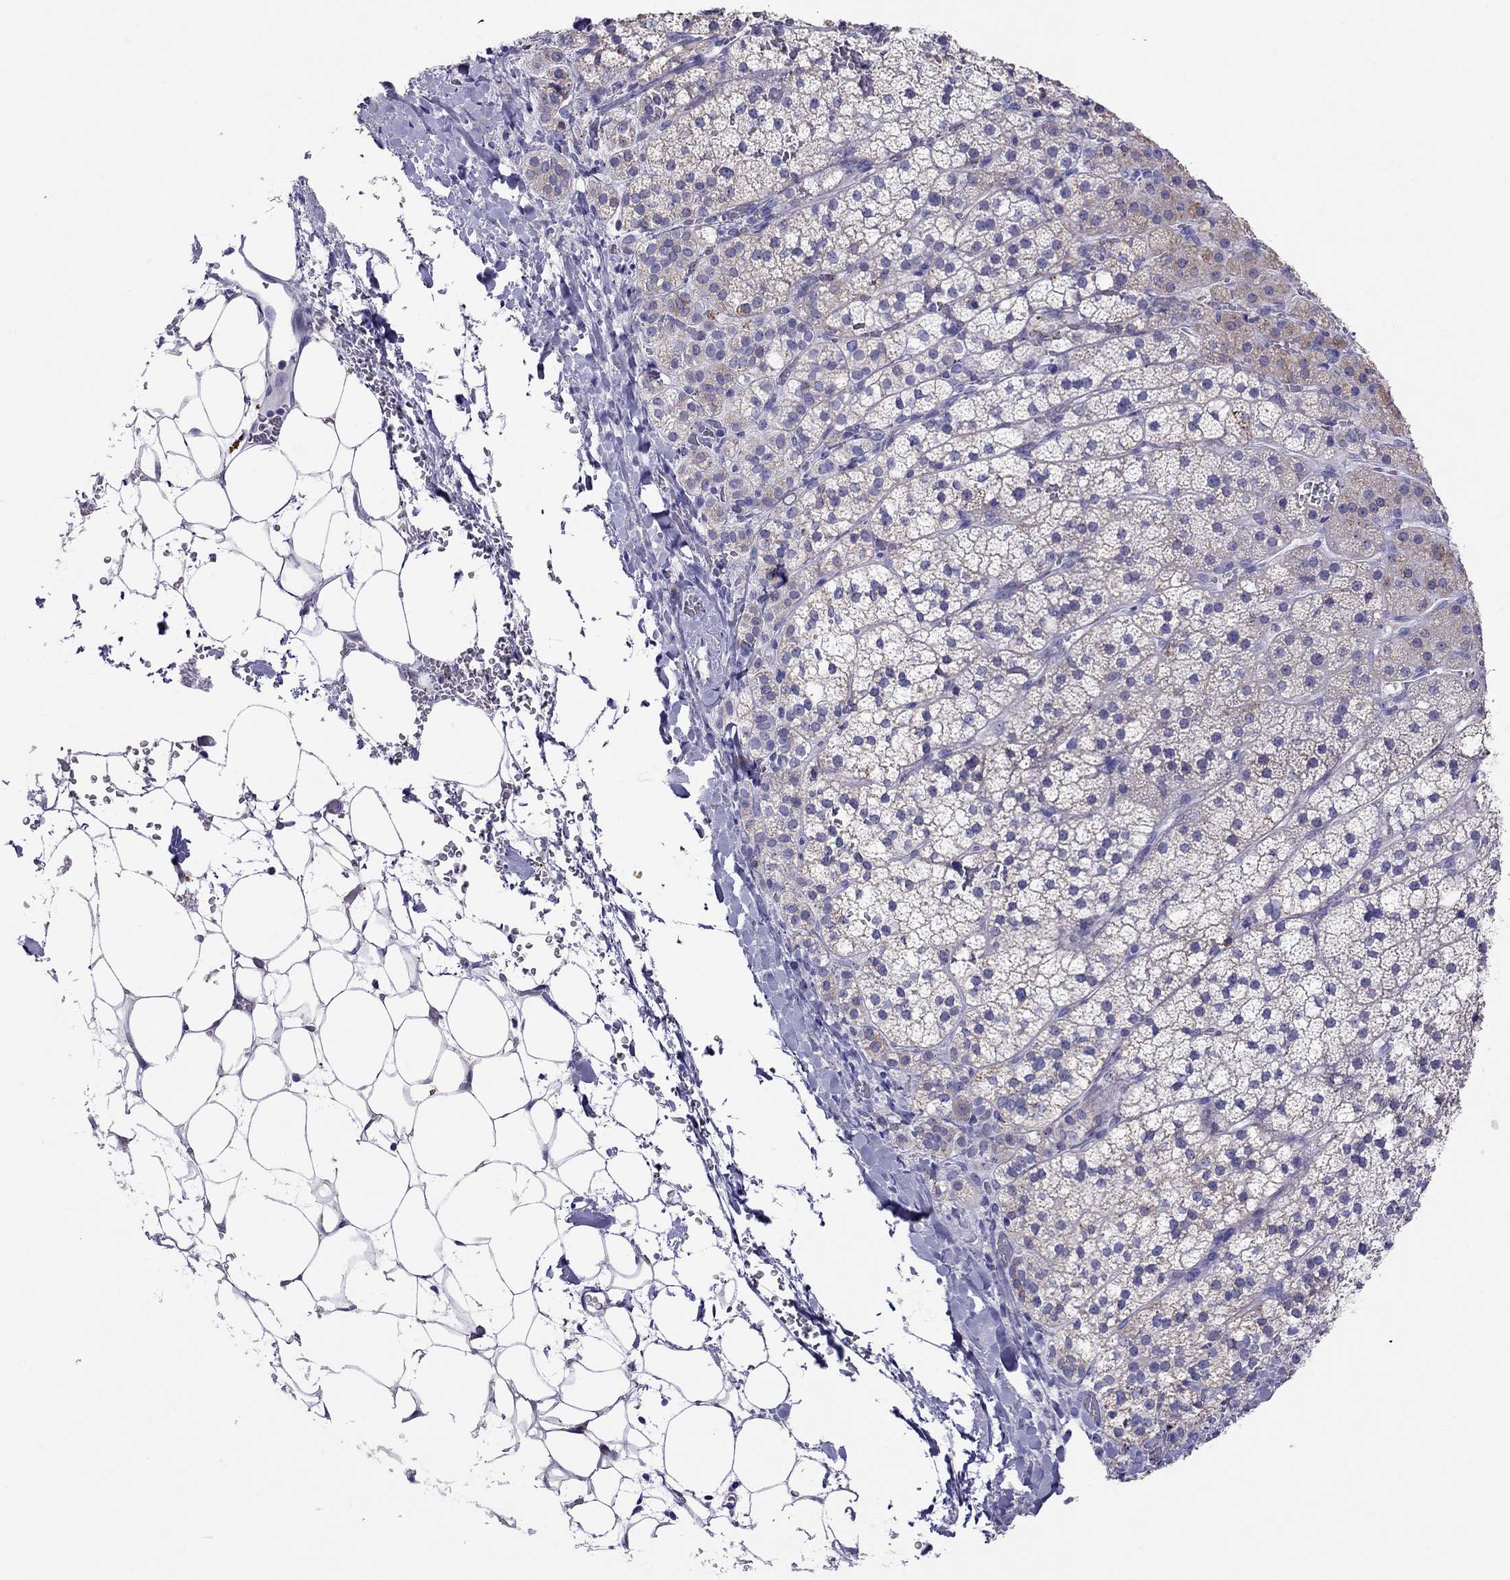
{"staining": {"intensity": "moderate", "quantity": "25%-75%", "location": "cytoplasmic/membranous"}, "tissue": "adrenal gland", "cell_type": "Glandular cells", "image_type": "normal", "snomed": [{"axis": "morphology", "description": "Normal tissue, NOS"}, {"axis": "topography", "description": "Adrenal gland"}], "caption": "This micrograph exhibits unremarkable adrenal gland stained with IHC to label a protein in brown. The cytoplasmic/membranous of glandular cells show moderate positivity for the protein. Nuclei are counter-stained blue.", "gene": "CLPSL2", "patient": {"sex": "male", "age": 53}}